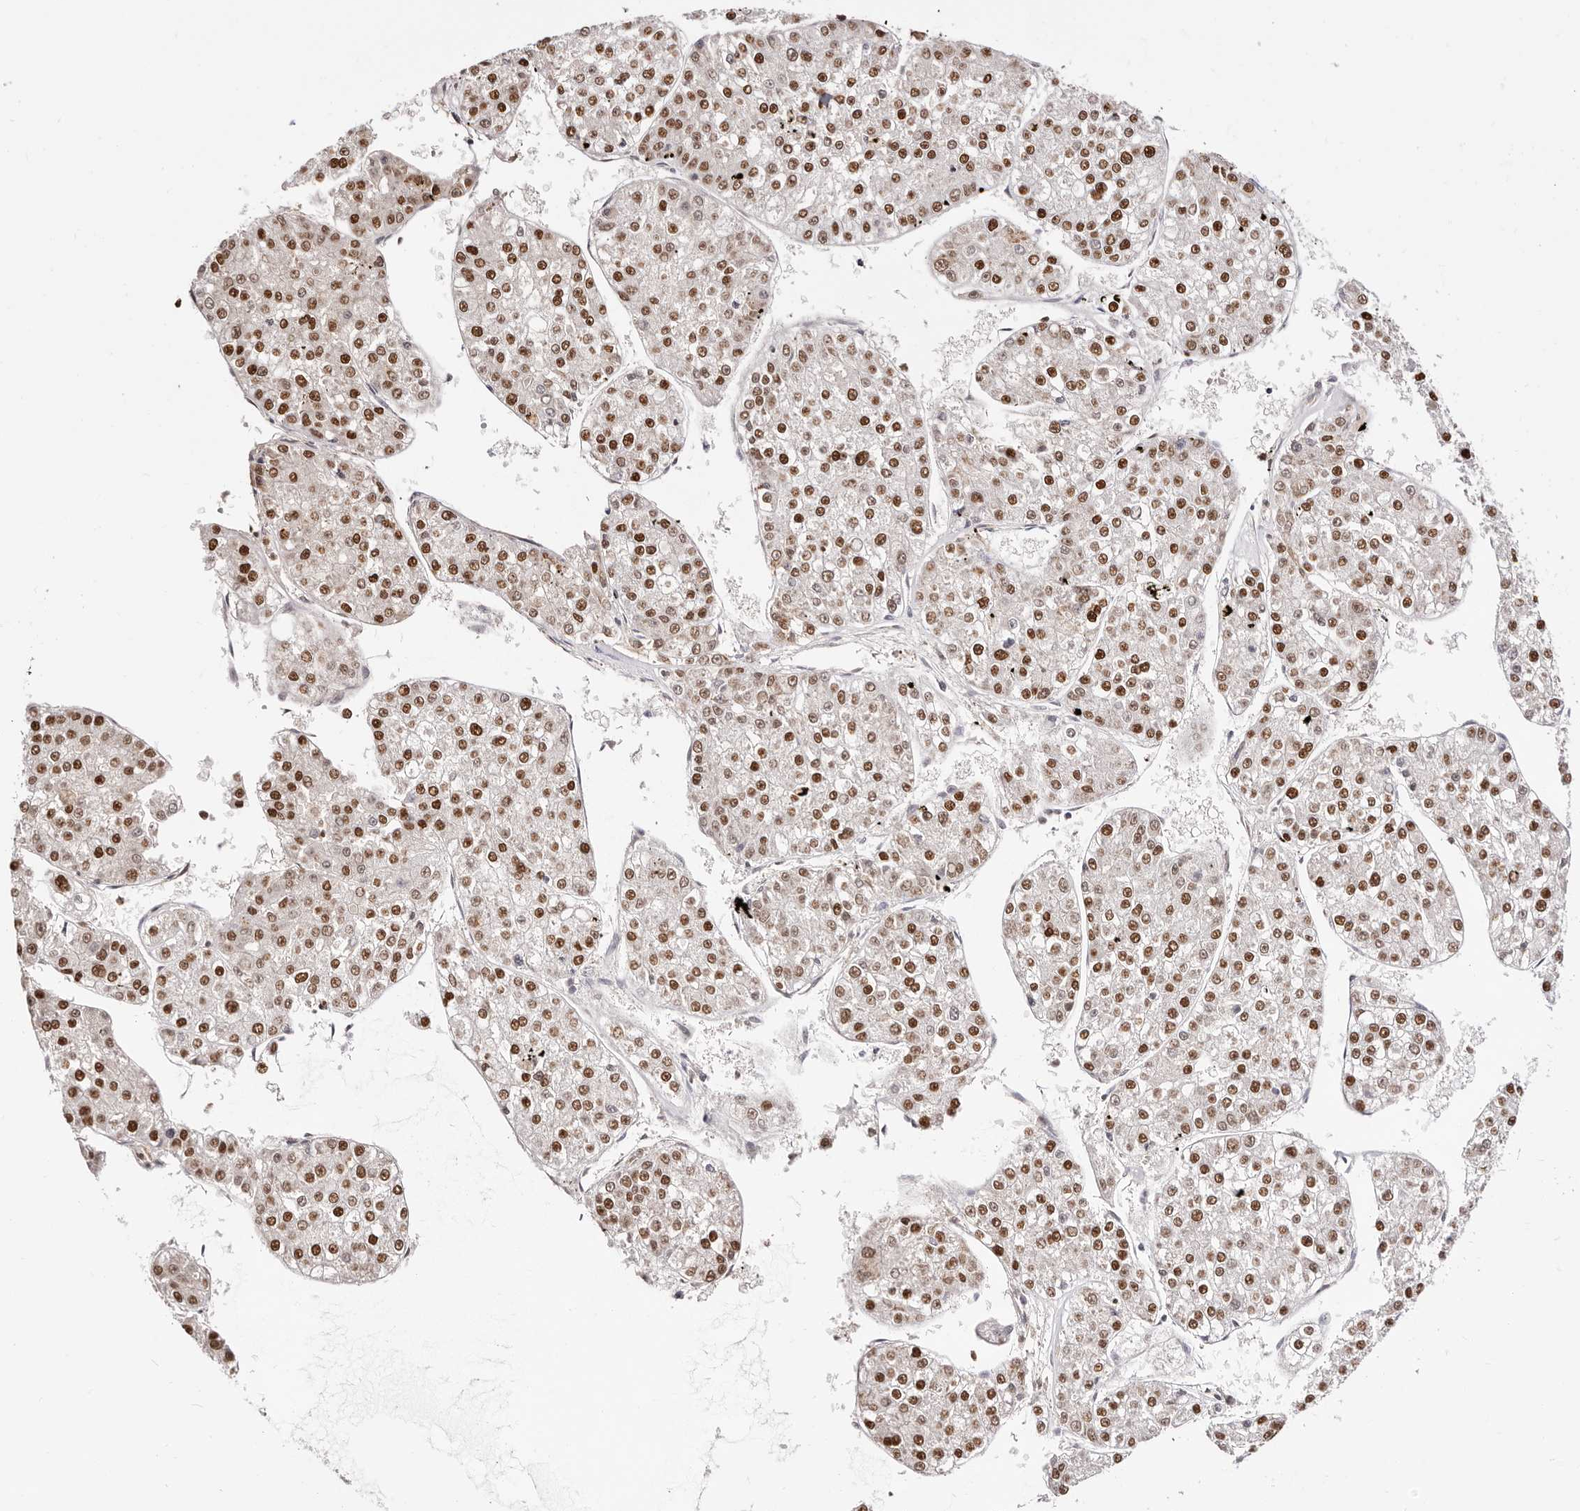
{"staining": {"intensity": "strong", "quantity": ">75%", "location": "nuclear"}, "tissue": "liver cancer", "cell_type": "Tumor cells", "image_type": "cancer", "snomed": [{"axis": "morphology", "description": "Carcinoma, Hepatocellular, NOS"}, {"axis": "topography", "description": "Liver"}], "caption": "Immunohistochemical staining of human liver cancer (hepatocellular carcinoma) shows high levels of strong nuclear protein positivity in approximately >75% of tumor cells. The staining was performed using DAB (3,3'-diaminobenzidine) to visualize the protein expression in brown, while the nuclei were stained in blue with hematoxylin (Magnification: 20x).", "gene": "TKT", "patient": {"sex": "female", "age": 73}}